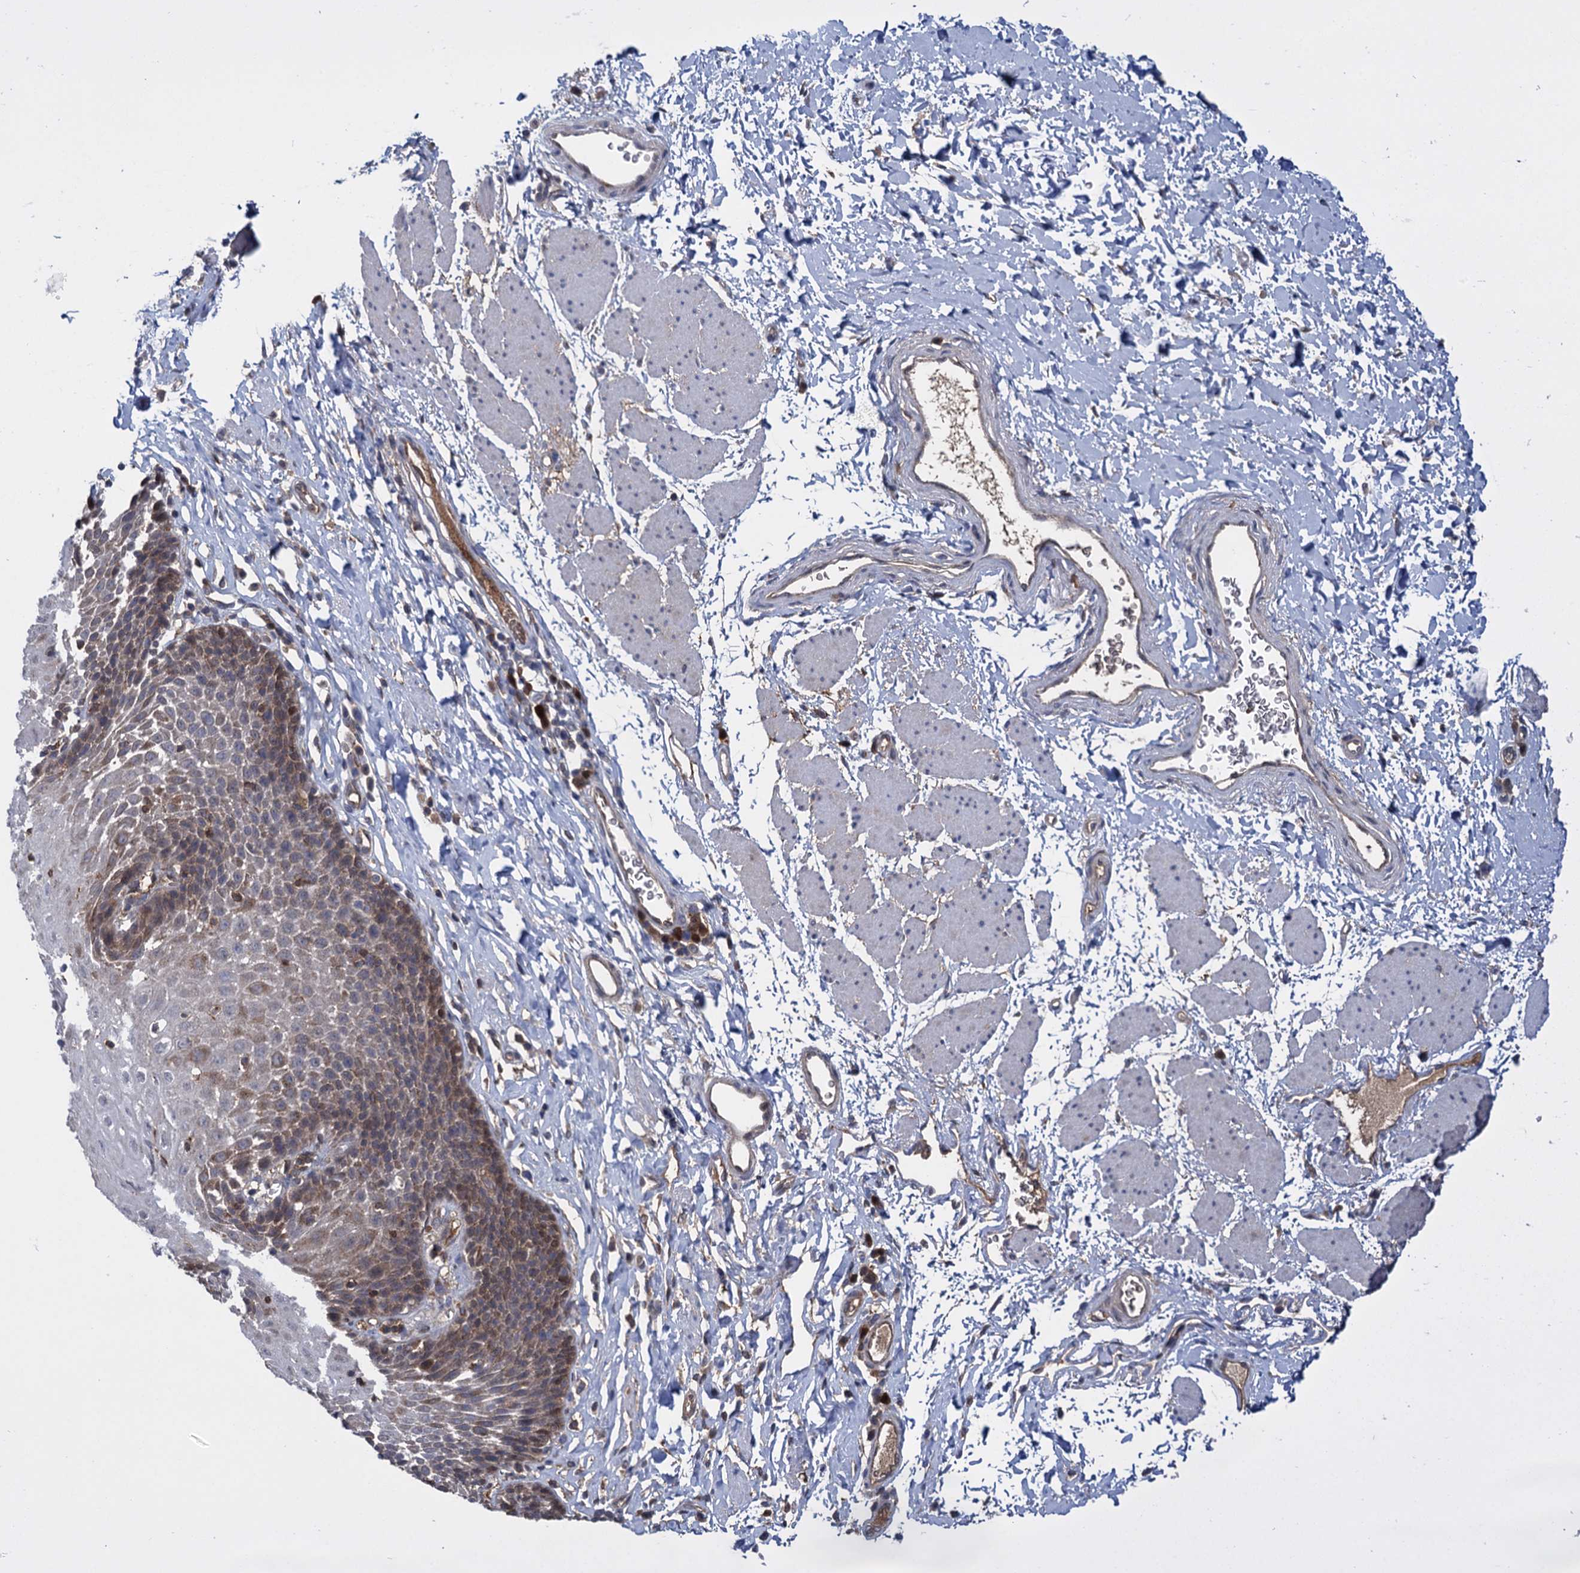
{"staining": {"intensity": "weak", "quantity": "25%-75%", "location": "cytoplasmic/membranous"}, "tissue": "esophagus", "cell_type": "Squamous epithelial cells", "image_type": "normal", "snomed": [{"axis": "morphology", "description": "Normal tissue, NOS"}, {"axis": "topography", "description": "Esophagus"}], "caption": "High-power microscopy captured an IHC micrograph of unremarkable esophagus, revealing weak cytoplasmic/membranous staining in about 25%-75% of squamous epithelial cells. The protein of interest is shown in brown color, while the nuclei are stained blue.", "gene": "GLO1", "patient": {"sex": "female", "age": 61}}